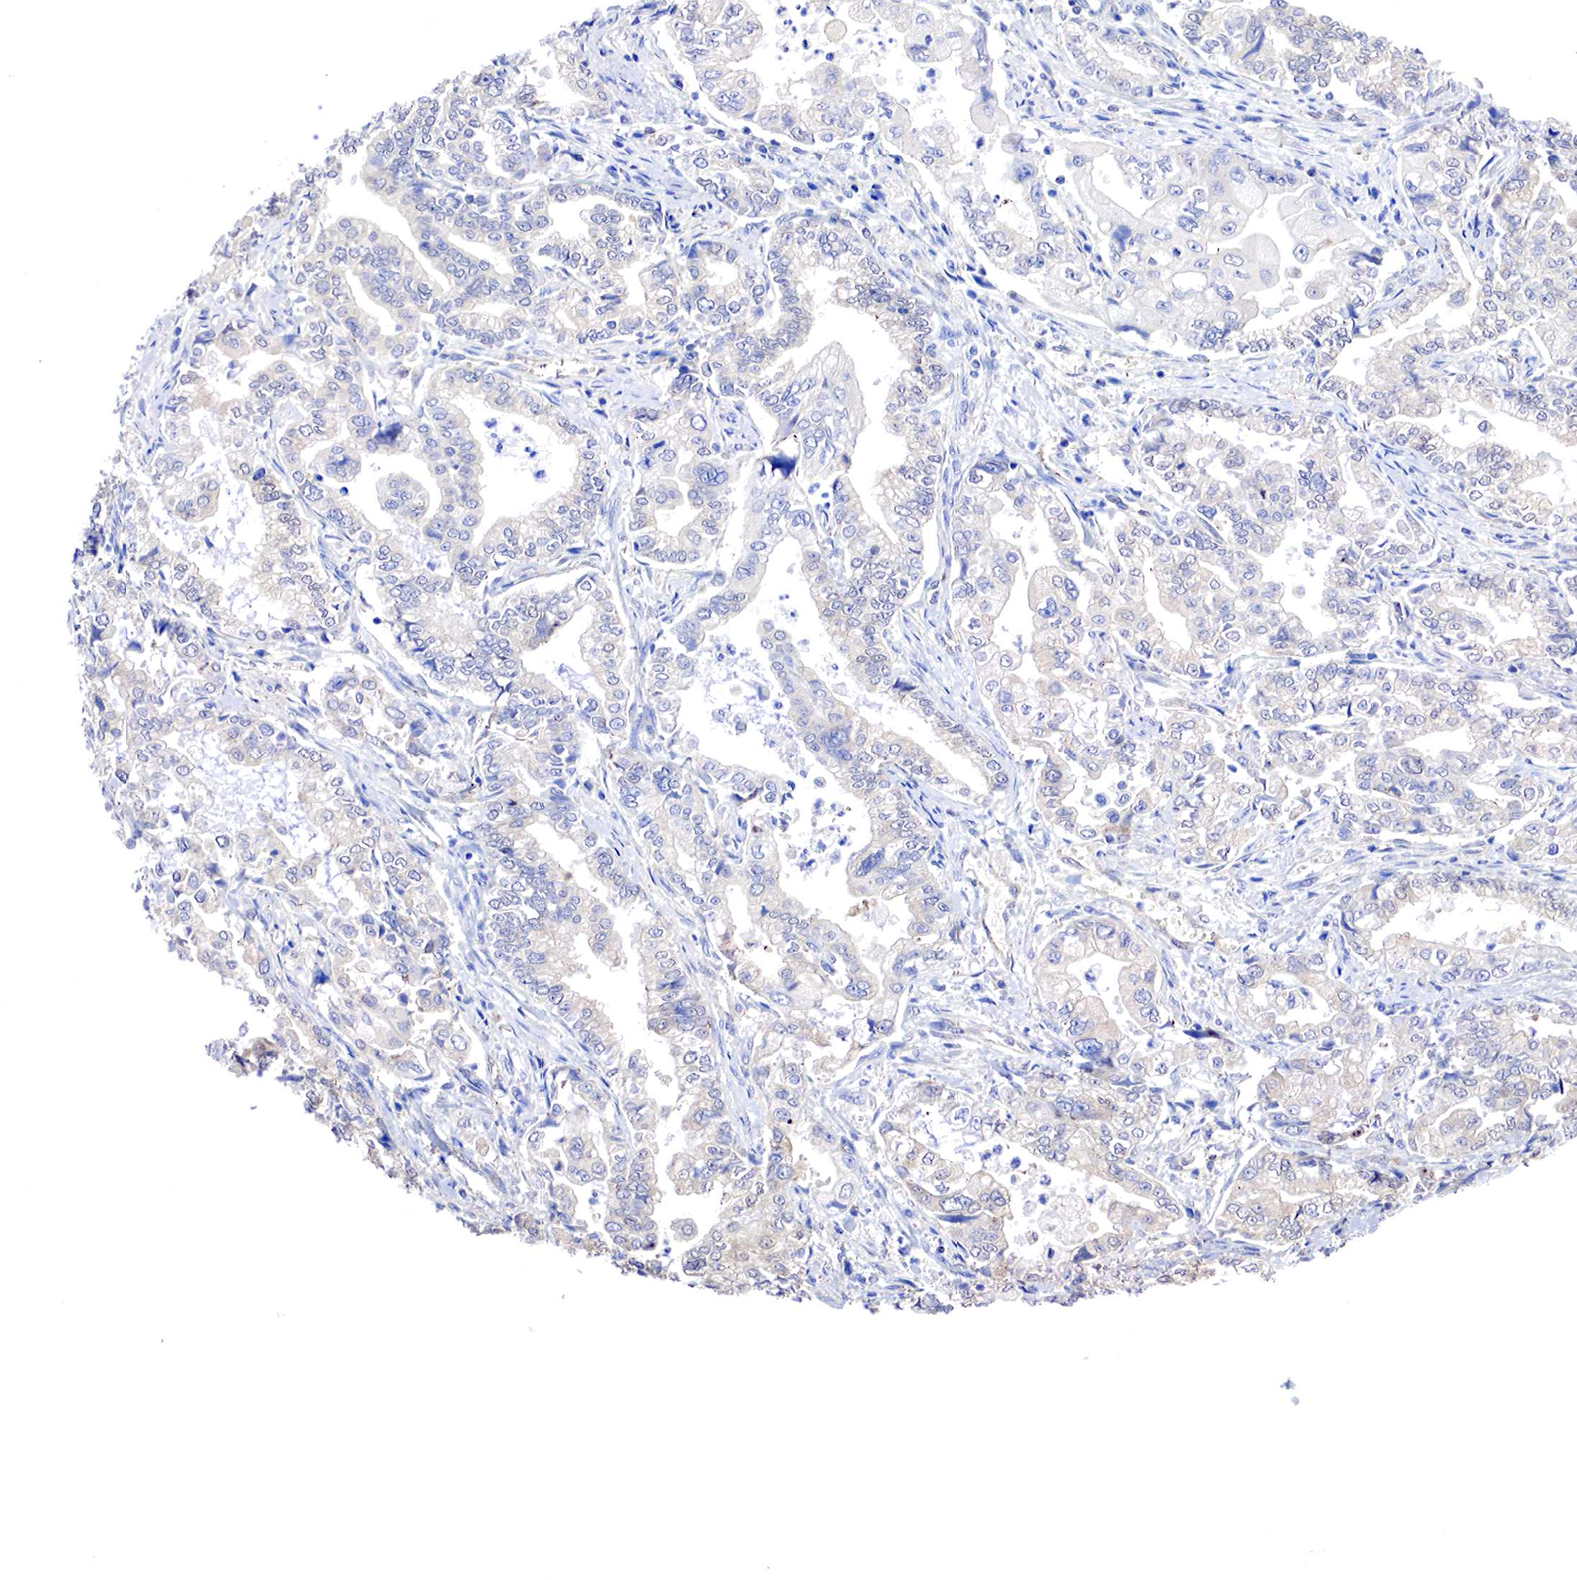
{"staining": {"intensity": "weak", "quantity": "25%-75%", "location": "cytoplasmic/membranous,nuclear"}, "tissue": "stomach cancer", "cell_type": "Tumor cells", "image_type": "cancer", "snomed": [{"axis": "morphology", "description": "Adenocarcinoma, NOS"}, {"axis": "topography", "description": "Pancreas"}, {"axis": "topography", "description": "Stomach, upper"}], "caption": "IHC of human stomach cancer (adenocarcinoma) demonstrates low levels of weak cytoplasmic/membranous and nuclear staining in approximately 25%-75% of tumor cells.", "gene": "PABIR2", "patient": {"sex": "male", "age": 77}}